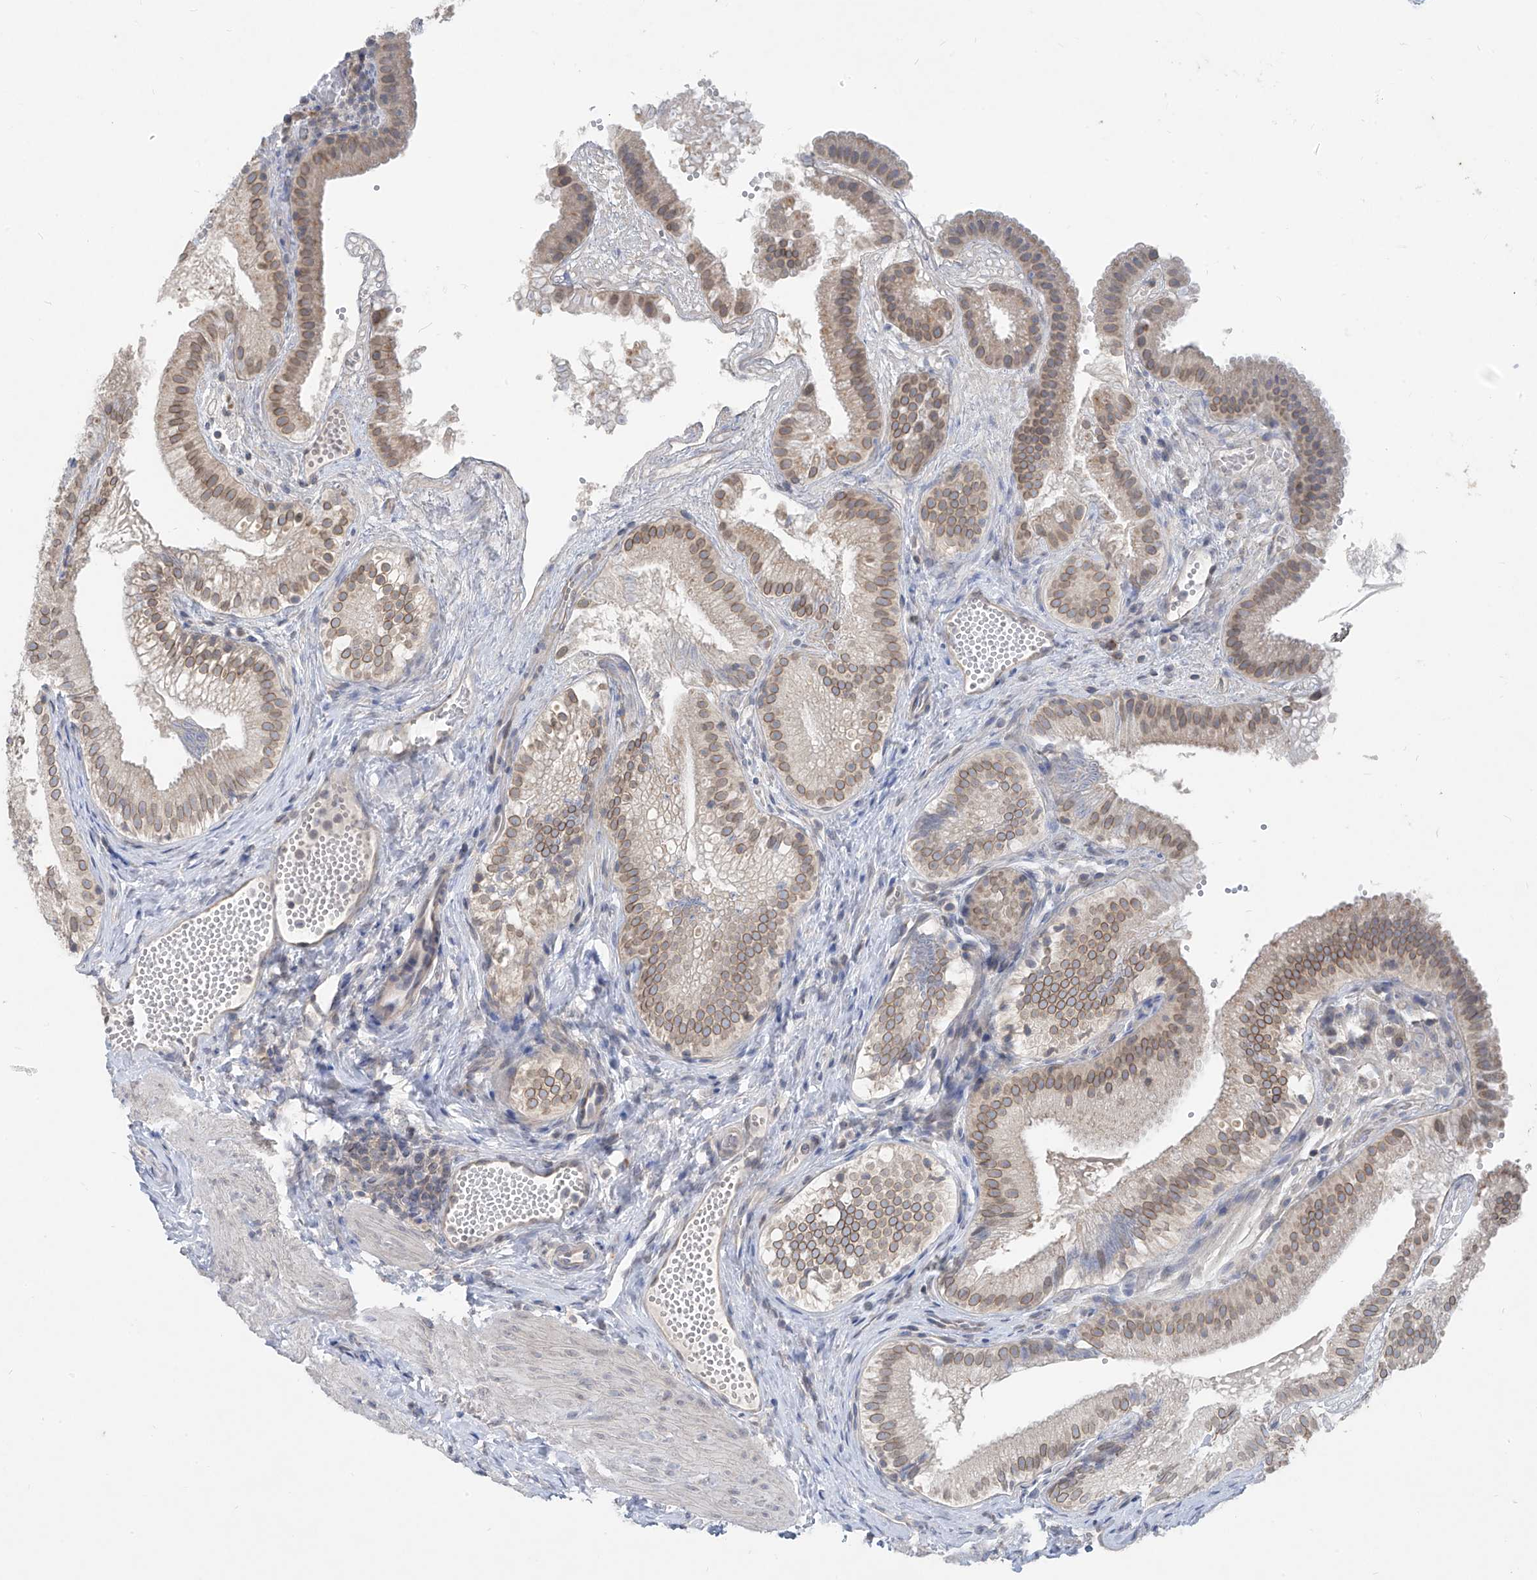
{"staining": {"intensity": "moderate", "quantity": "25%-75%", "location": "cytoplasmic/membranous"}, "tissue": "gallbladder", "cell_type": "Glandular cells", "image_type": "normal", "snomed": [{"axis": "morphology", "description": "Normal tissue, NOS"}, {"axis": "topography", "description": "Gallbladder"}], "caption": "Immunohistochemistry (IHC) micrograph of normal gallbladder stained for a protein (brown), which demonstrates medium levels of moderate cytoplasmic/membranous positivity in approximately 25%-75% of glandular cells.", "gene": "KRTAP25", "patient": {"sex": "female", "age": 30}}